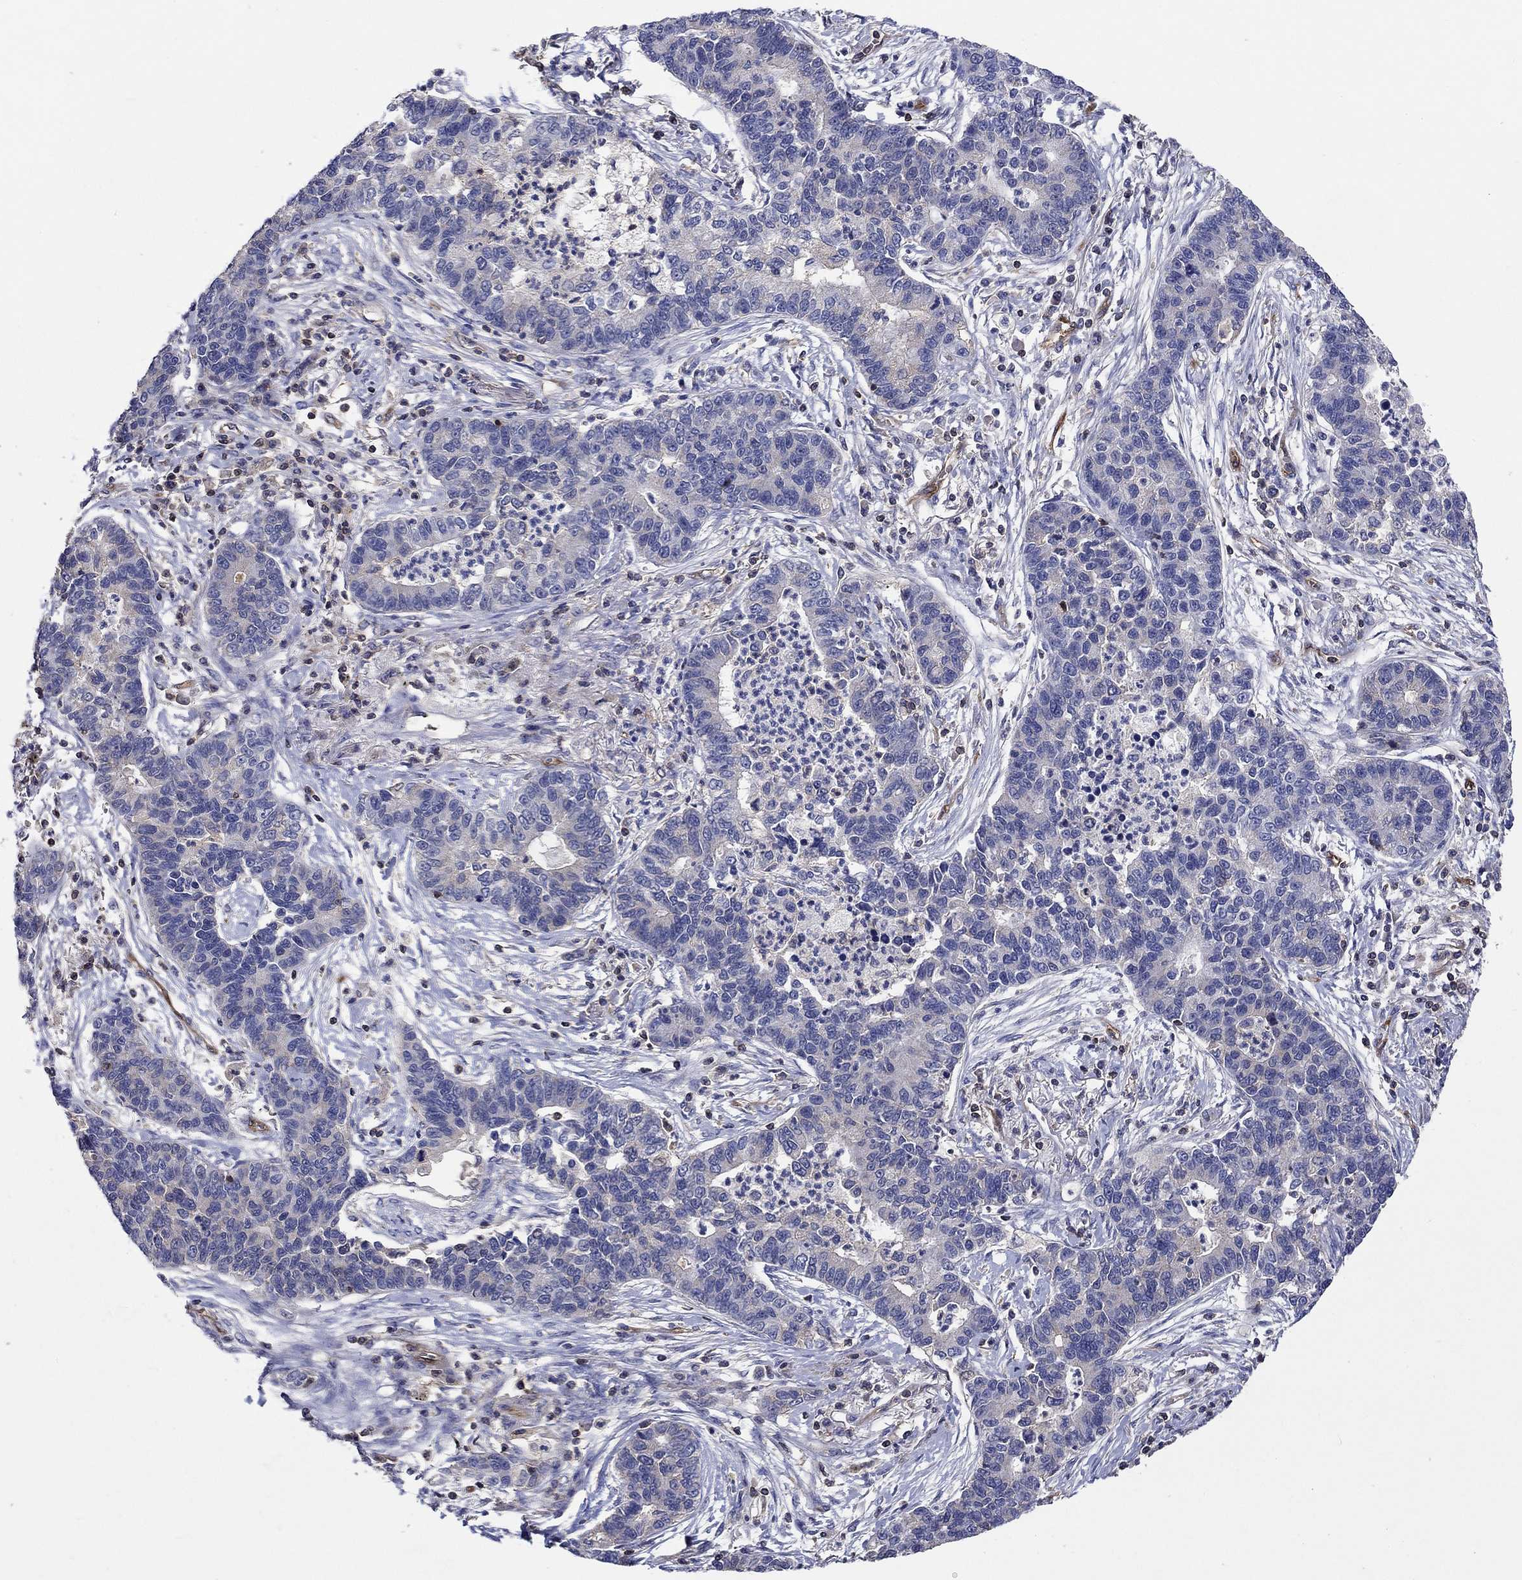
{"staining": {"intensity": "negative", "quantity": "none", "location": "none"}, "tissue": "lung cancer", "cell_type": "Tumor cells", "image_type": "cancer", "snomed": [{"axis": "morphology", "description": "Adenocarcinoma, NOS"}, {"axis": "topography", "description": "Lung"}], "caption": "DAB immunohistochemical staining of lung cancer reveals no significant expression in tumor cells.", "gene": "AGFG2", "patient": {"sex": "female", "age": 57}}